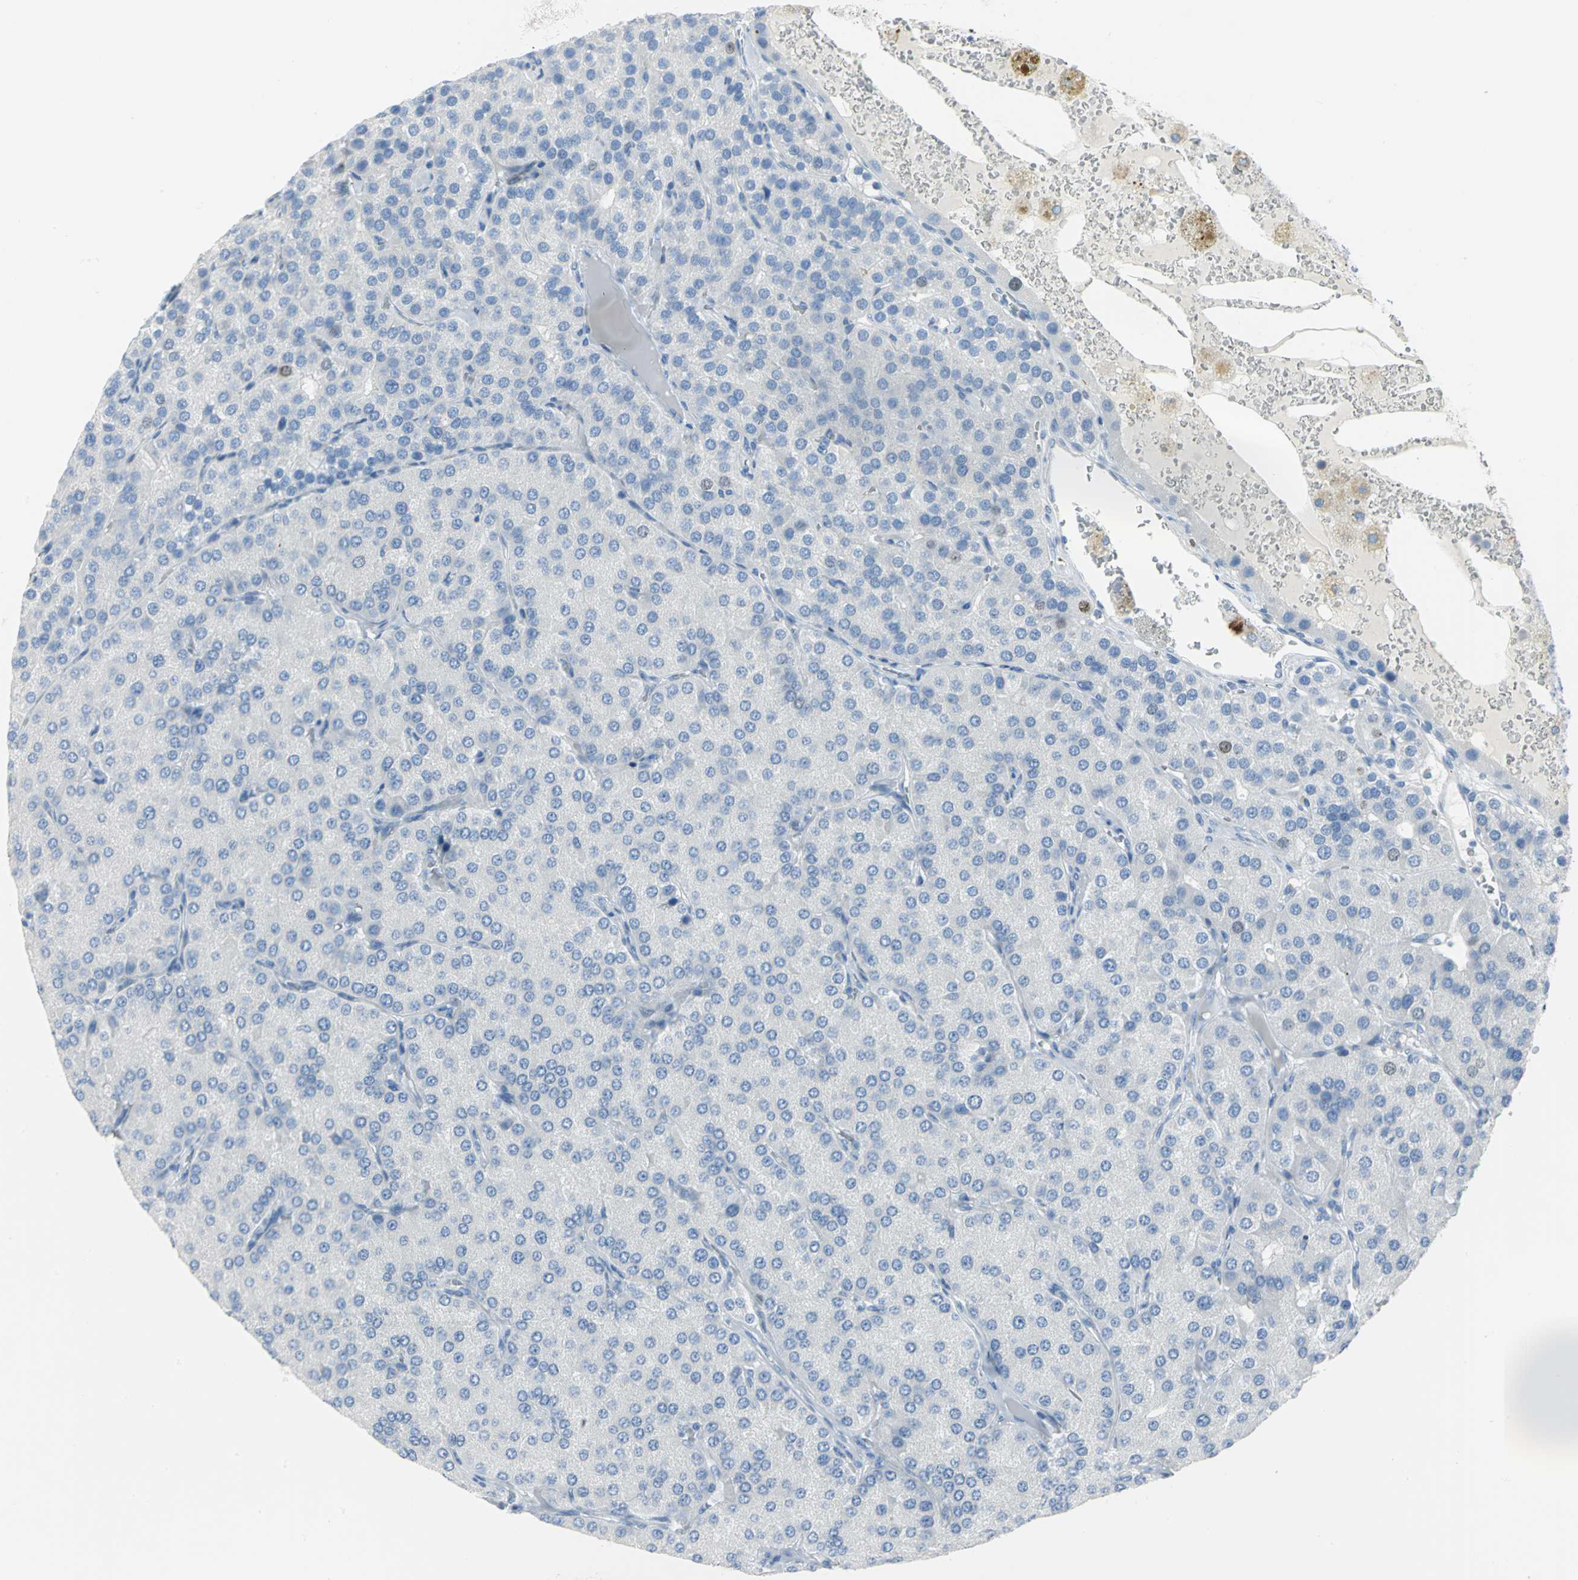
{"staining": {"intensity": "negative", "quantity": "none", "location": "none"}, "tissue": "parathyroid gland", "cell_type": "Glandular cells", "image_type": "normal", "snomed": [{"axis": "morphology", "description": "Normal tissue, NOS"}, {"axis": "morphology", "description": "Adenoma, NOS"}, {"axis": "topography", "description": "Parathyroid gland"}], "caption": "DAB (3,3'-diaminobenzidine) immunohistochemical staining of unremarkable human parathyroid gland shows no significant expression in glandular cells. Nuclei are stained in blue.", "gene": "MCM3", "patient": {"sex": "female", "age": 86}}